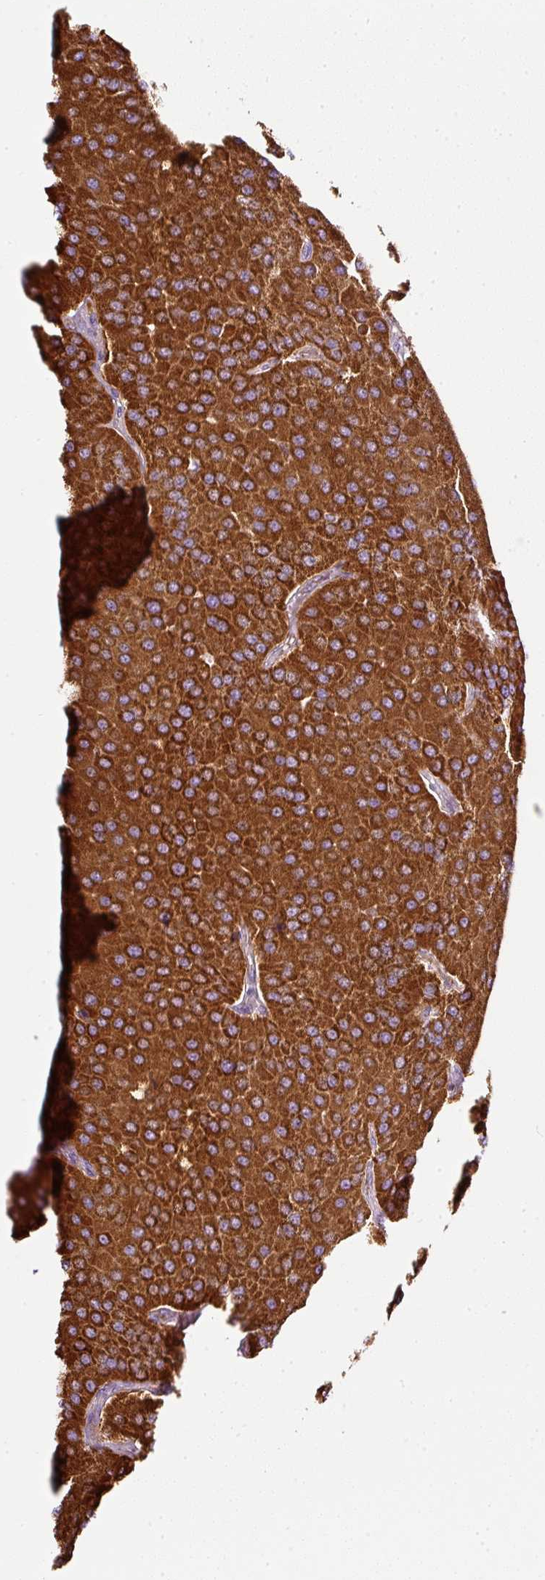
{"staining": {"intensity": "strong", "quantity": ">75%", "location": "cytoplasmic/membranous"}, "tissue": "parathyroid gland", "cell_type": "Glandular cells", "image_type": "normal", "snomed": [{"axis": "morphology", "description": "Normal tissue, NOS"}, {"axis": "morphology", "description": "Adenoma, NOS"}, {"axis": "topography", "description": "Parathyroid gland"}], "caption": "Benign parathyroid gland displays strong cytoplasmic/membranous staining in approximately >75% of glandular cells, visualized by immunohistochemistry. (Brightfield microscopy of DAB IHC at high magnification).", "gene": "SDHA", "patient": {"sex": "female", "age": 86}}